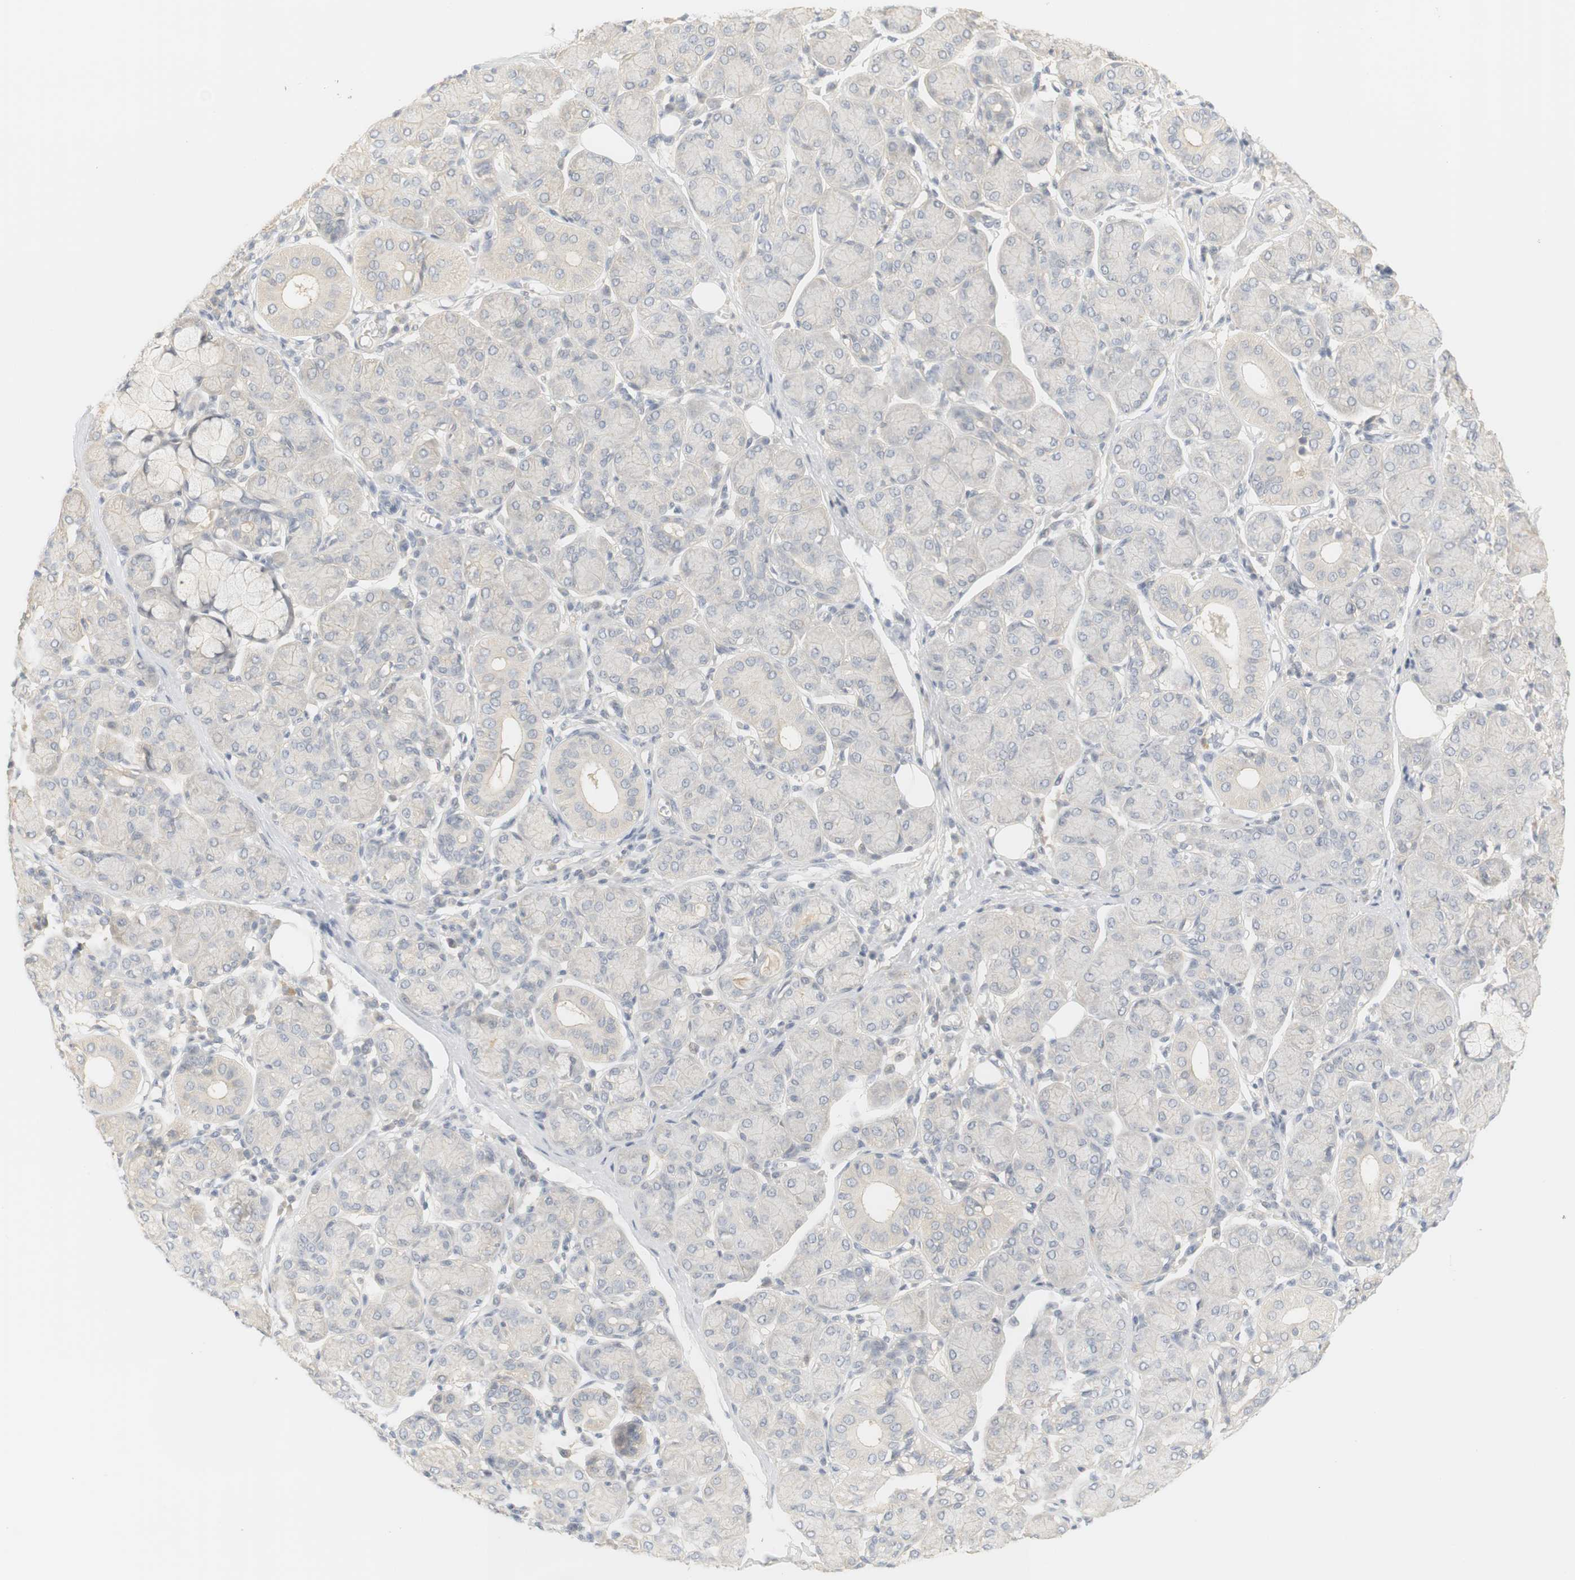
{"staining": {"intensity": "weak", "quantity": "<25%", "location": "cytoplasmic/membranous"}, "tissue": "salivary gland", "cell_type": "Glandular cells", "image_type": "normal", "snomed": [{"axis": "morphology", "description": "Normal tissue, NOS"}, {"axis": "morphology", "description": "Inflammation, NOS"}, {"axis": "topography", "description": "Lymph node"}, {"axis": "topography", "description": "Salivary gland"}], "caption": "The histopathology image reveals no staining of glandular cells in normal salivary gland. Brightfield microscopy of IHC stained with DAB (brown) and hematoxylin (blue), captured at high magnification.", "gene": "RTN3", "patient": {"sex": "male", "age": 3}}